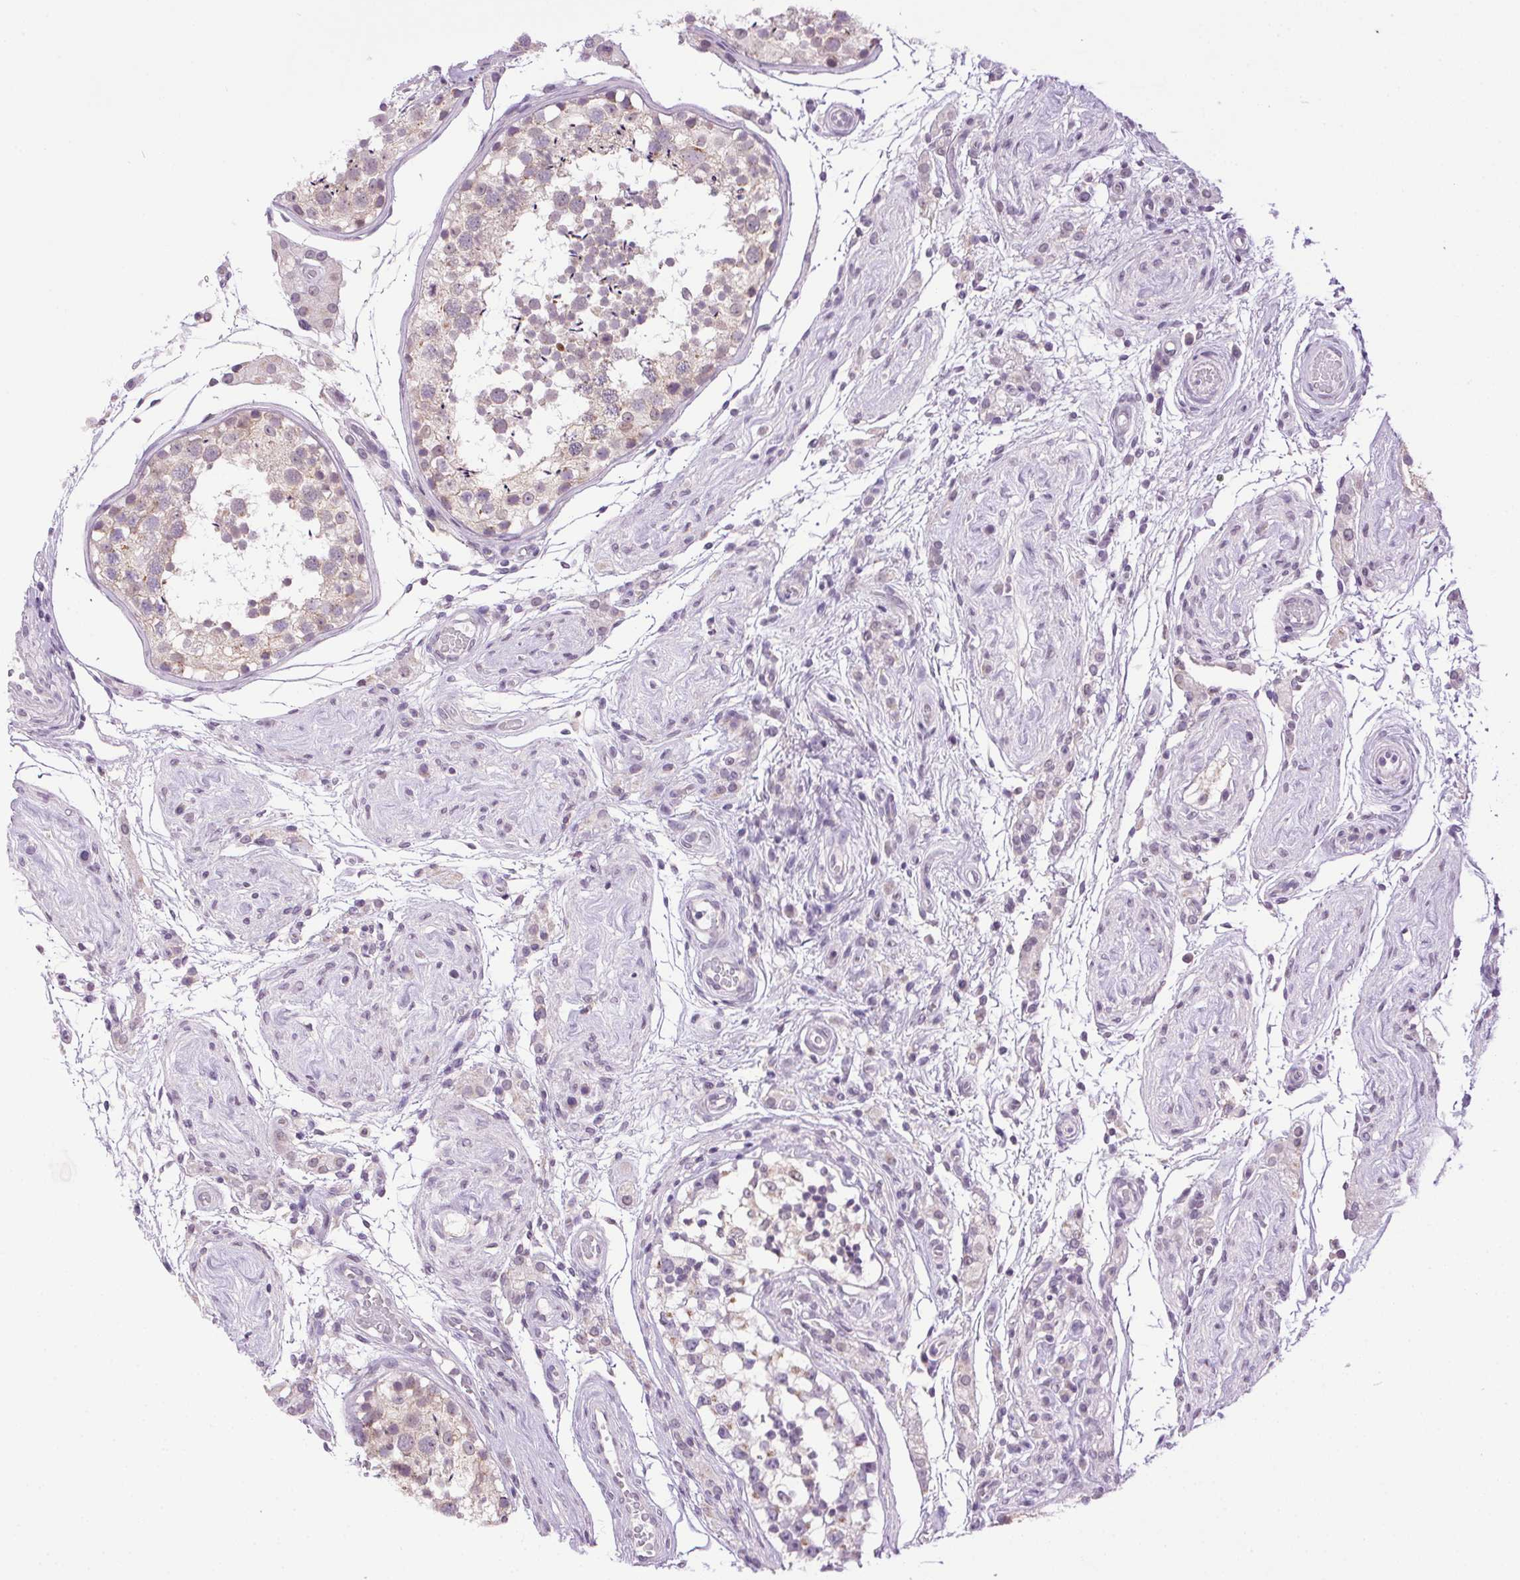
{"staining": {"intensity": "weak", "quantity": "25%-75%", "location": "cytoplasmic/membranous"}, "tissue": "testis", "cell_type": "Cells in seminiferous ducts", "image_type": "normal", "snomed": [{"axis": "morphology", "description": "Normal tissue, NOS"}, {"axis": "morphology", "description": "Seminoma, NOS"}, {"axis": "topography", "description": "Testis"}], "caption": "Immunohistochemical staining of benign testis reveals weak cytoplasmic/membranous protein expression in approximately 25%-75% of cells in seminiferous ducts. The protein is stained brown, and the nuclei are stained in blue (DAB IHC with brightfield microscopy, high magnification).", "gene": "SMIM13", "patient": {"sex": "male", "age": 29}}